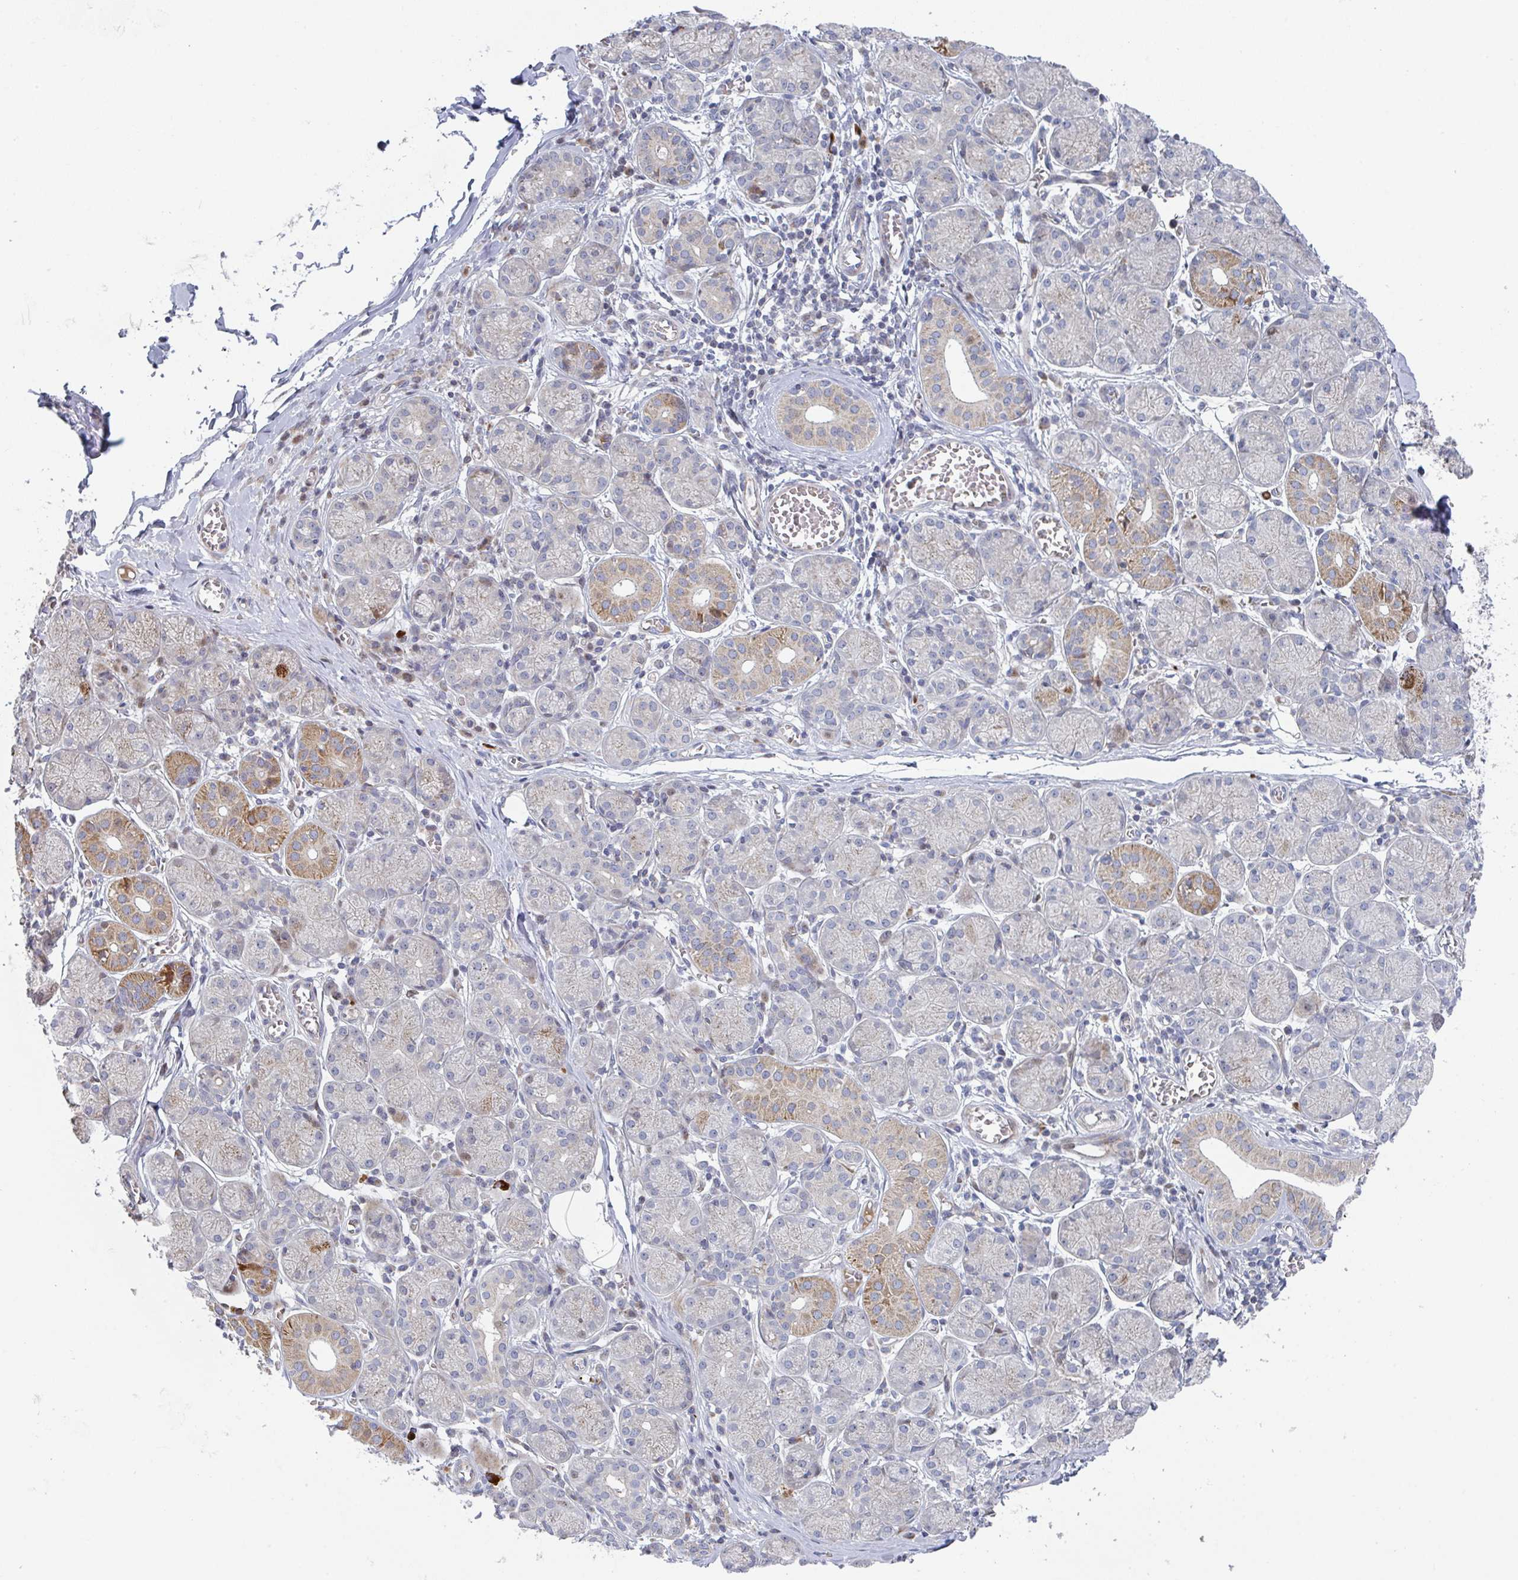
{"staining": {"intensity": "moderate", "quantity": "25%-75%", "location": "cytoplasmic/membranous"}, "tissue": "salivary gland", "cell_type": "Glandular cells", "image_type": "normal", "snomed": [{"axis": "morphology", "description": "Normal tissue, NOS"}, {"axis": "topography", "description": "Salivary gland"}], "caption": "DAB immunohistochemical staining of normal human salivary gland exhibits moderate cytoplasmic/membranous protein positivity in approximately 25%-75% of glandular cells.", "gene": "ZNF644", "patient": {"sex": "female", "age": 24}}